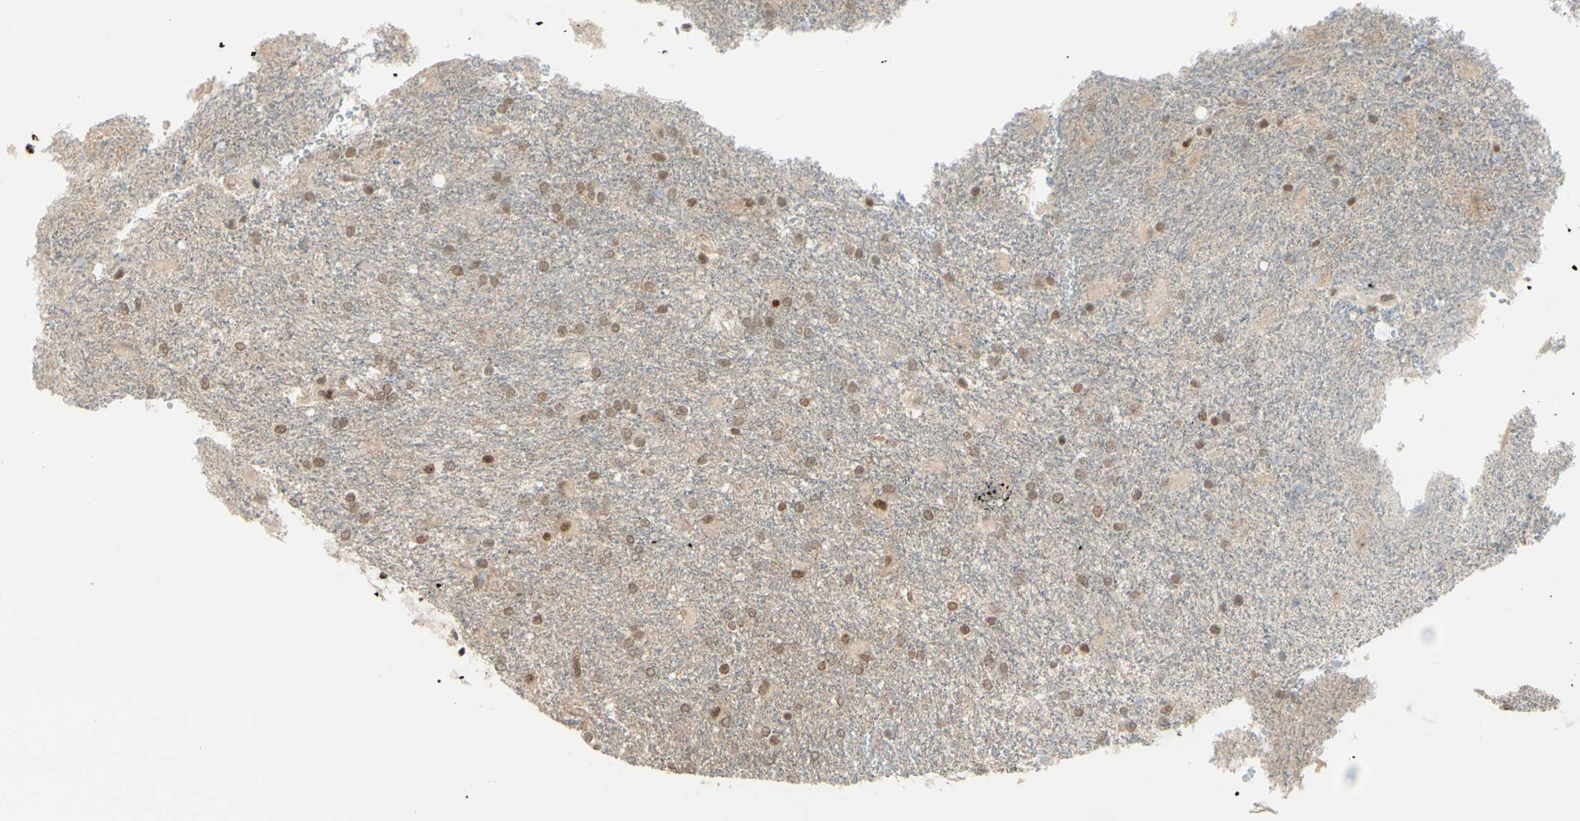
{"staining": {"intensity": "weak", "quantity": ">75%", "location": "nuclear"}, "tissue": "glioma", "cell_type": "Tumor cells", "image_type": "cancer", "snomed": [{"axis": "morphology", "description": "Glioma, malignant, High grade"}, {"axis": "topography", "description": "Brain"}], "caption": "This is a photomicrograph of immunohistochemistry (IHC) staining of glioma, which shows weak expression in the nuclear of tumor cells.", "gene": "BRMS1", "patient": {"sex": "male", "age": 71}}